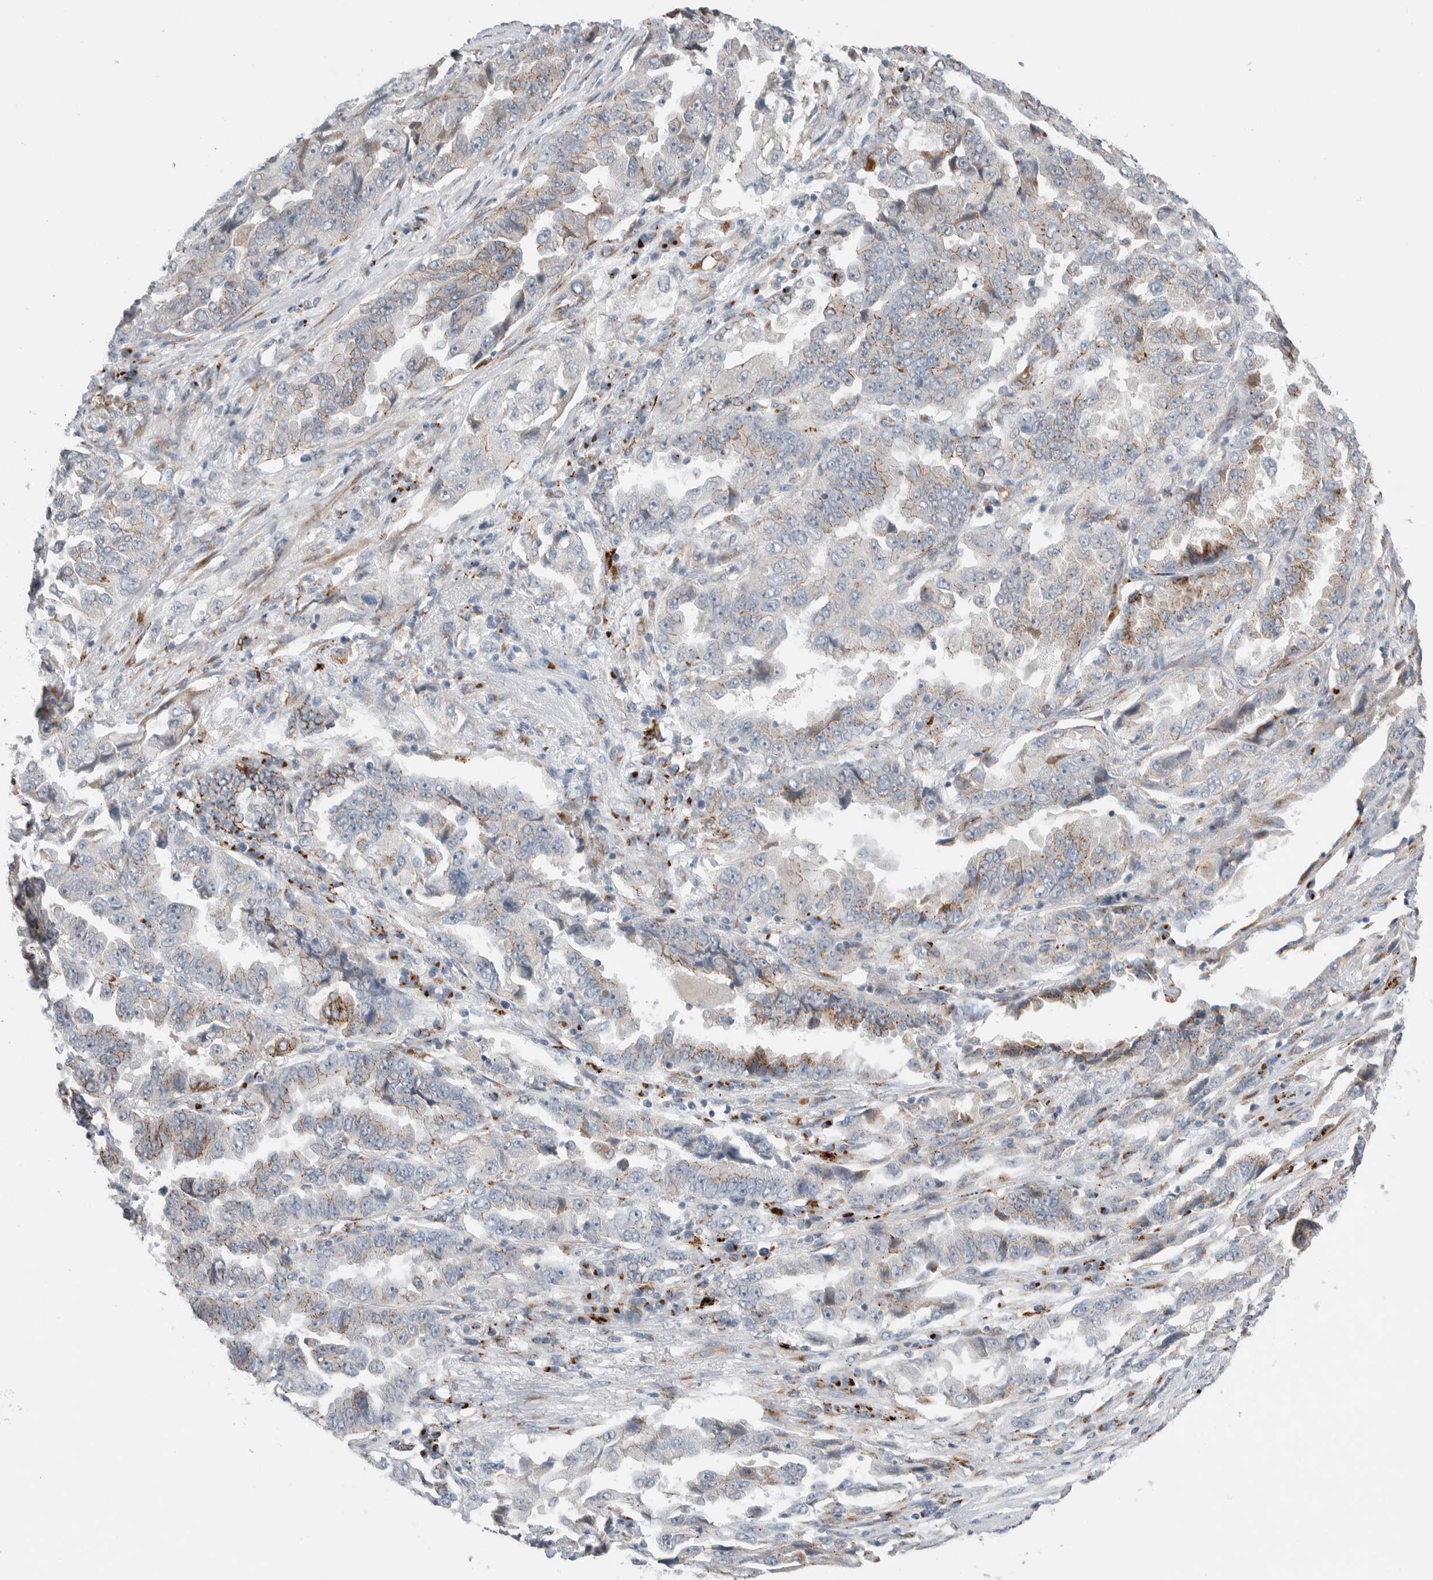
{"staining": {"intensity": "moderate", "quantity": "<25%", "location": "cytoplasmic/membranous"}, "tissue": "lung cancer", "cell_type": "Tumor cells", "image_type": "cancer", "snomed": [{"axis": "morphology", "description": "Adenocarcinoma, NOS"}, {"axis": "topography", "description": "Lung"}], "caption": "This is an image of immunohistochemistry (IHC) staining of adenocarcinoma (lung), which shows moderate staining in the cytoplasmic/membranous of tumor cells.", "gene": "SLC38A10", "patient": {"sex": "female", "age": 51}}